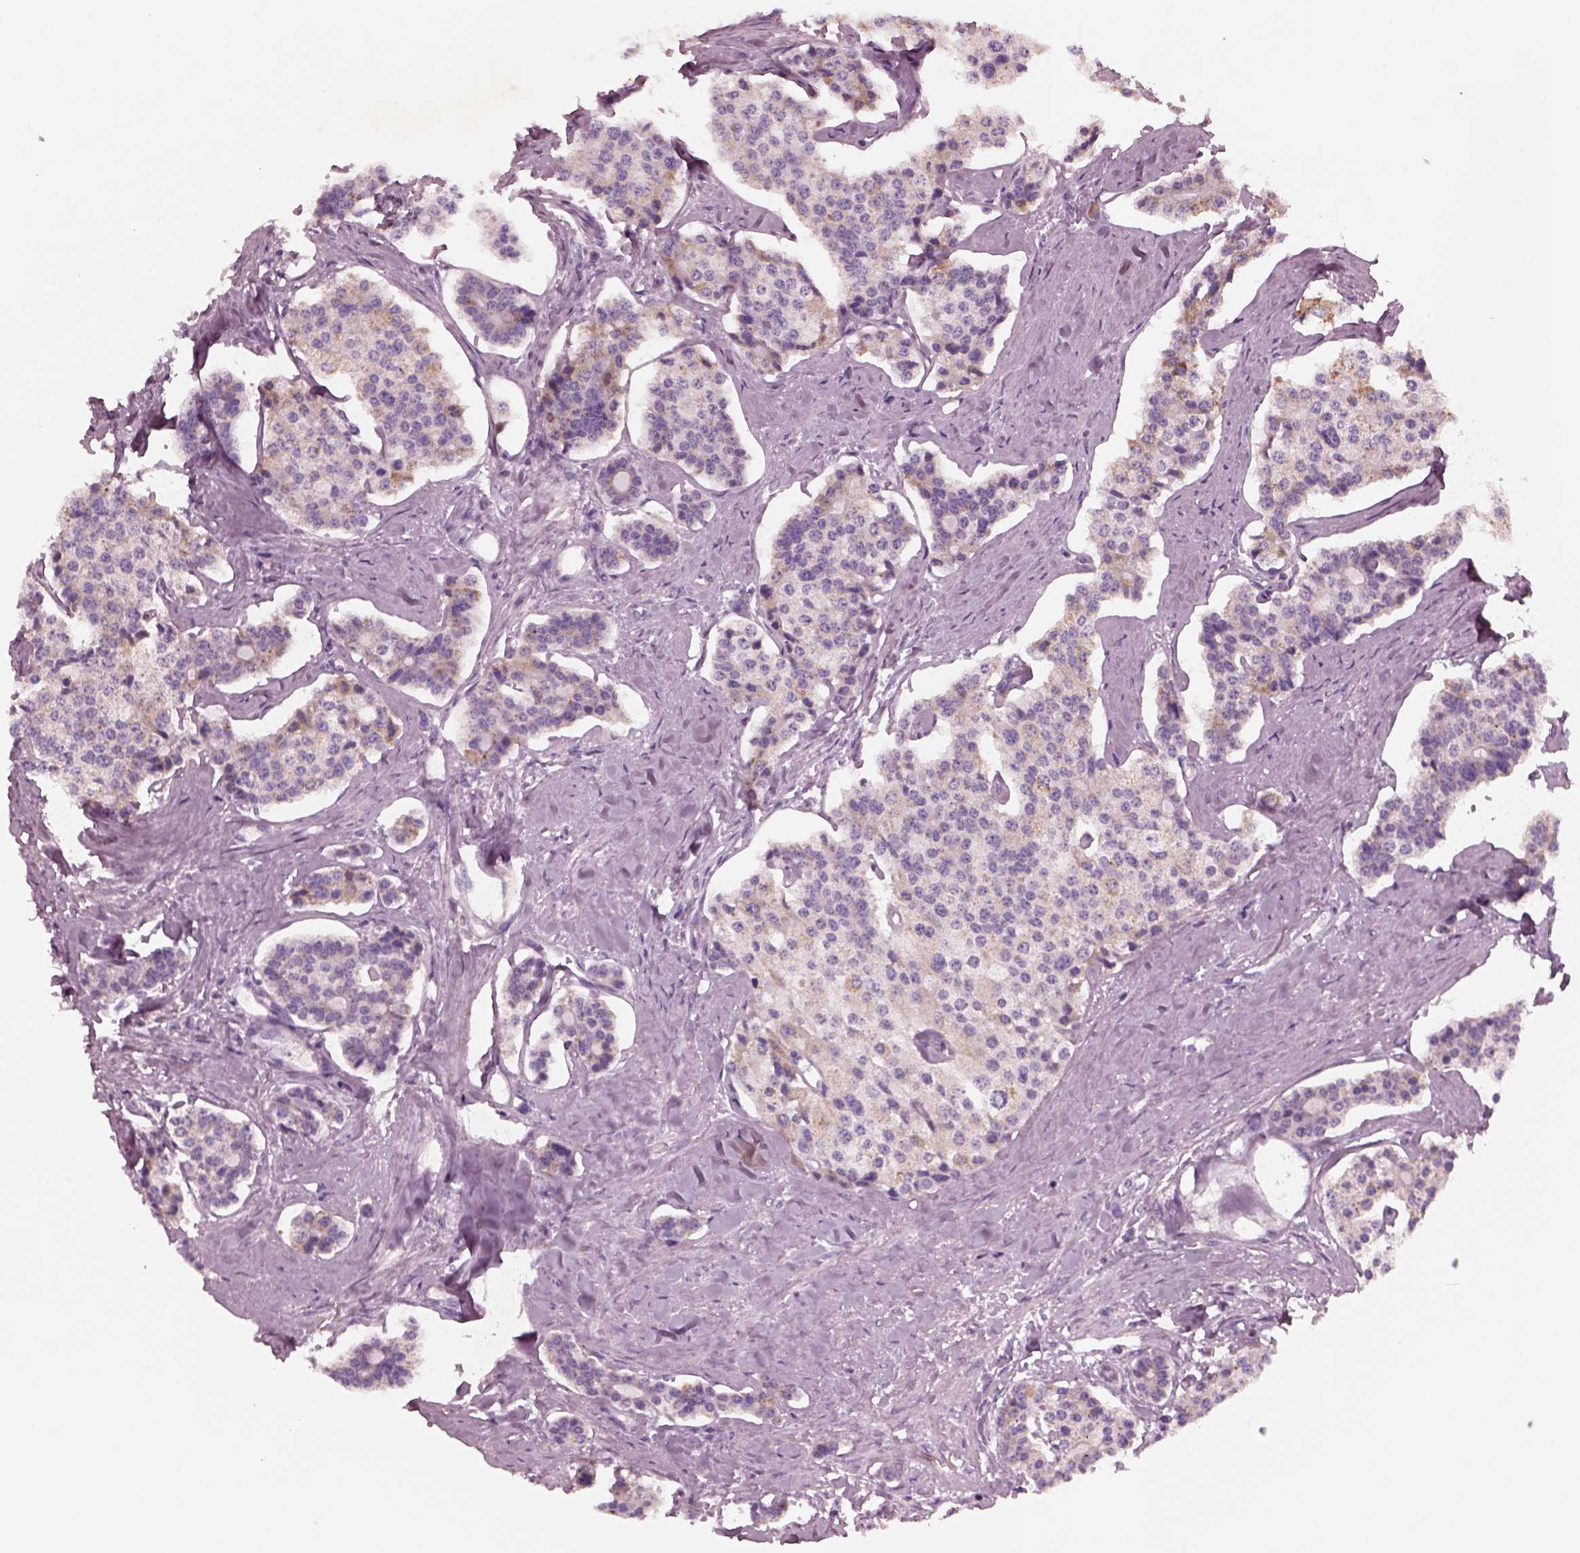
{"staining": {"intensity": "weak", "quantity": "25%-75%", "location": "cytoplasmic/membranous"}, "tissue": "carcinoid", "cell_type": "Tumor cells", "image_type": "cancer", "snomed": [{"axis": "morphology", "description": "Carcinoid, malignant, NOS"}, {"axis": "topography", "description": "Small intestine"}], "caption": "Immunohistochemistry histopathology image of neoplastic tissue: human carcinoid stained using IHC reveals low levels of weak protein expression localized specifically in the cytoplasmic/membranous of tumor cells, appearing as a cytoplasmic/membranous brown color.", "gene": "AP4M1", "patient": {"sex": "female", "age": 65}}